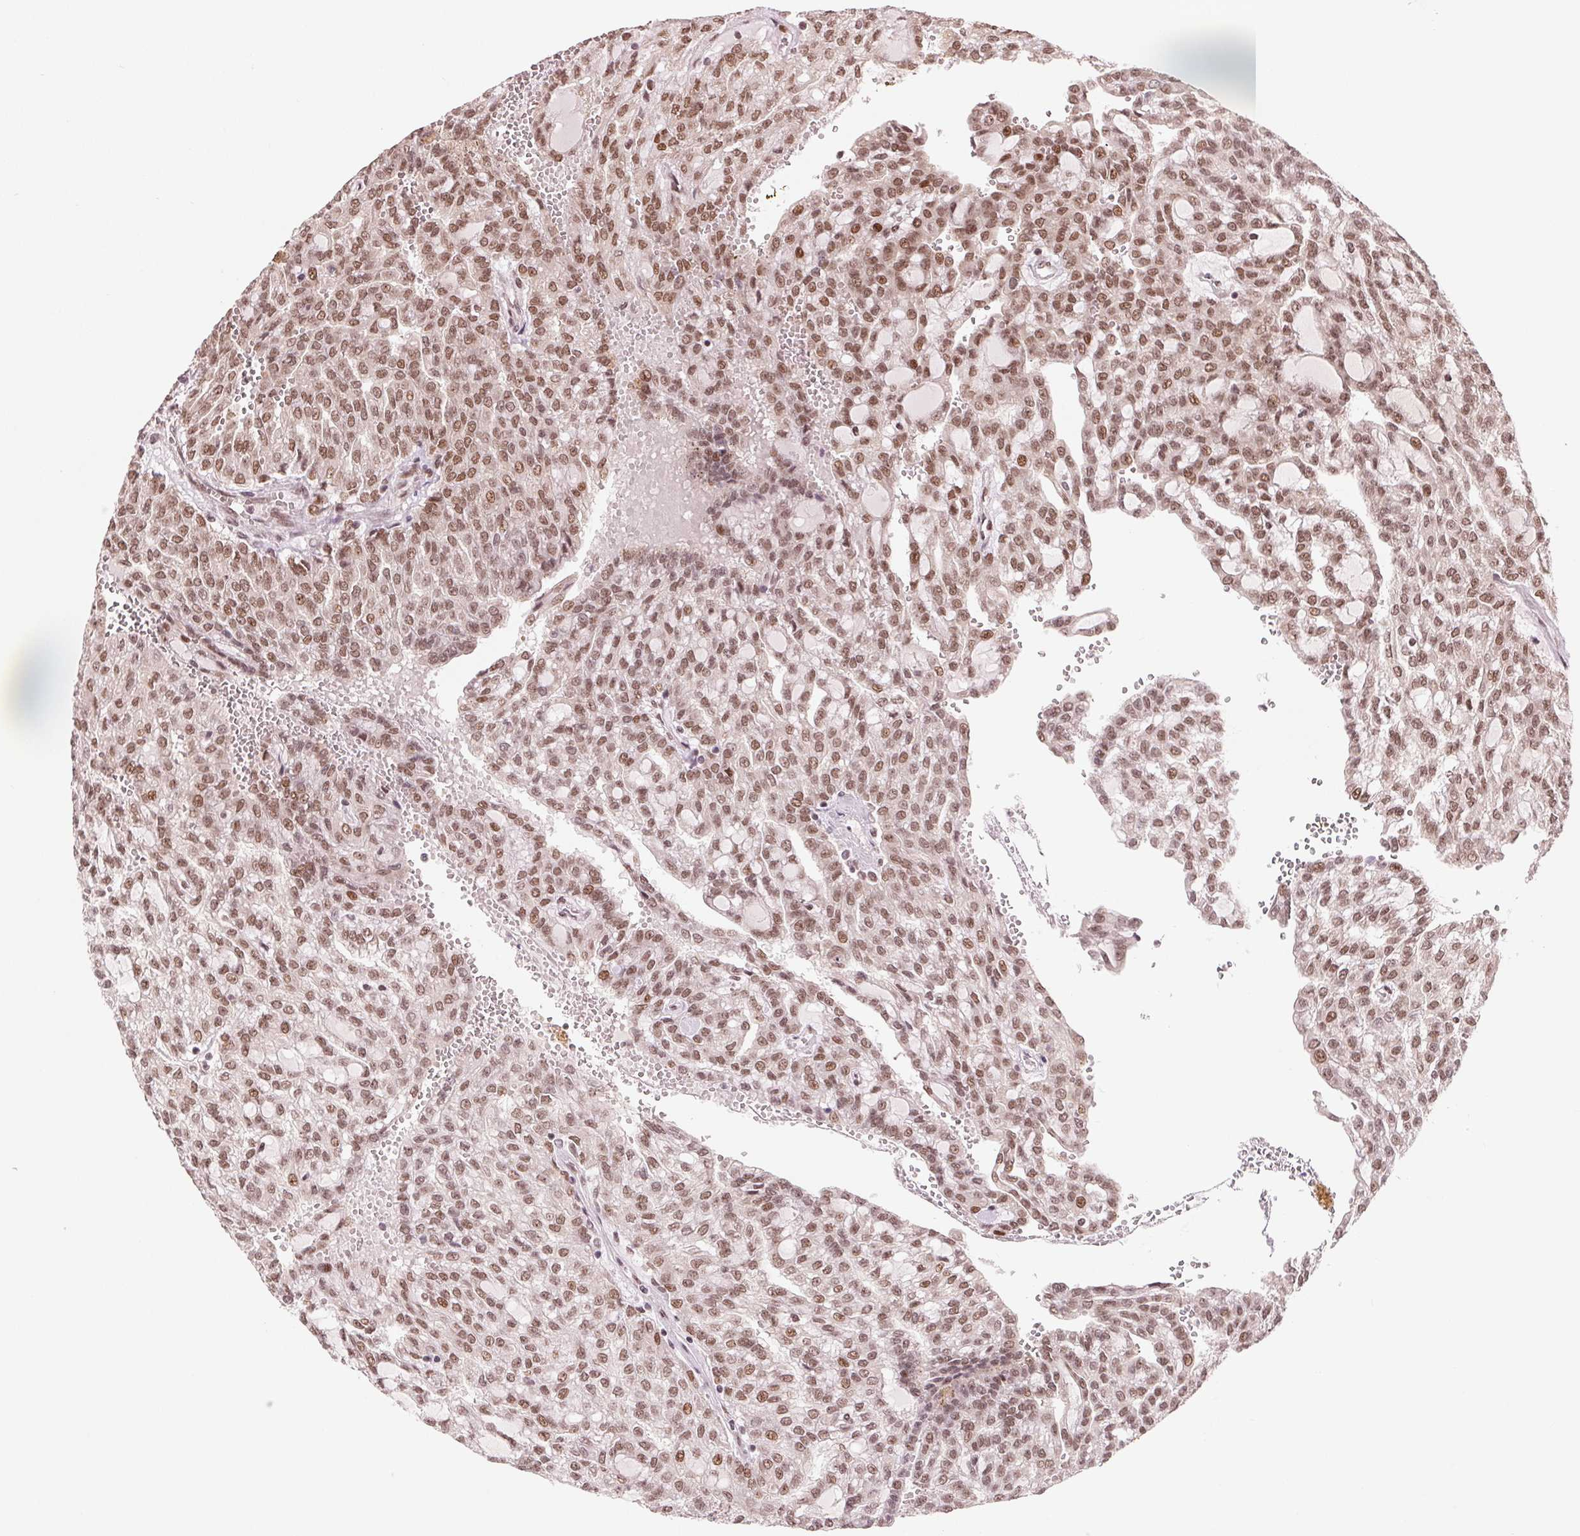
{"staining": {"intensity": "moderate", "quantity": ">75%", "location": "nuclear"}, "tissue": "renal cancer", "cell_type": "Tumor cells", "image_type": "cancer", "snomed": [{"axis": "morphology", "description": "Adenocarcinoma, NOS"}, {"axis": "topography", "description": "Kidney"}], "caption": "Immunohistochemical staining of human renal cancer (adenocarcinoma) exhibits moderate nuclear protein expression in approximately >75% of tumor cells.", "gene": "TTLL9", "patient": {"sex": "male", "age": 63}}